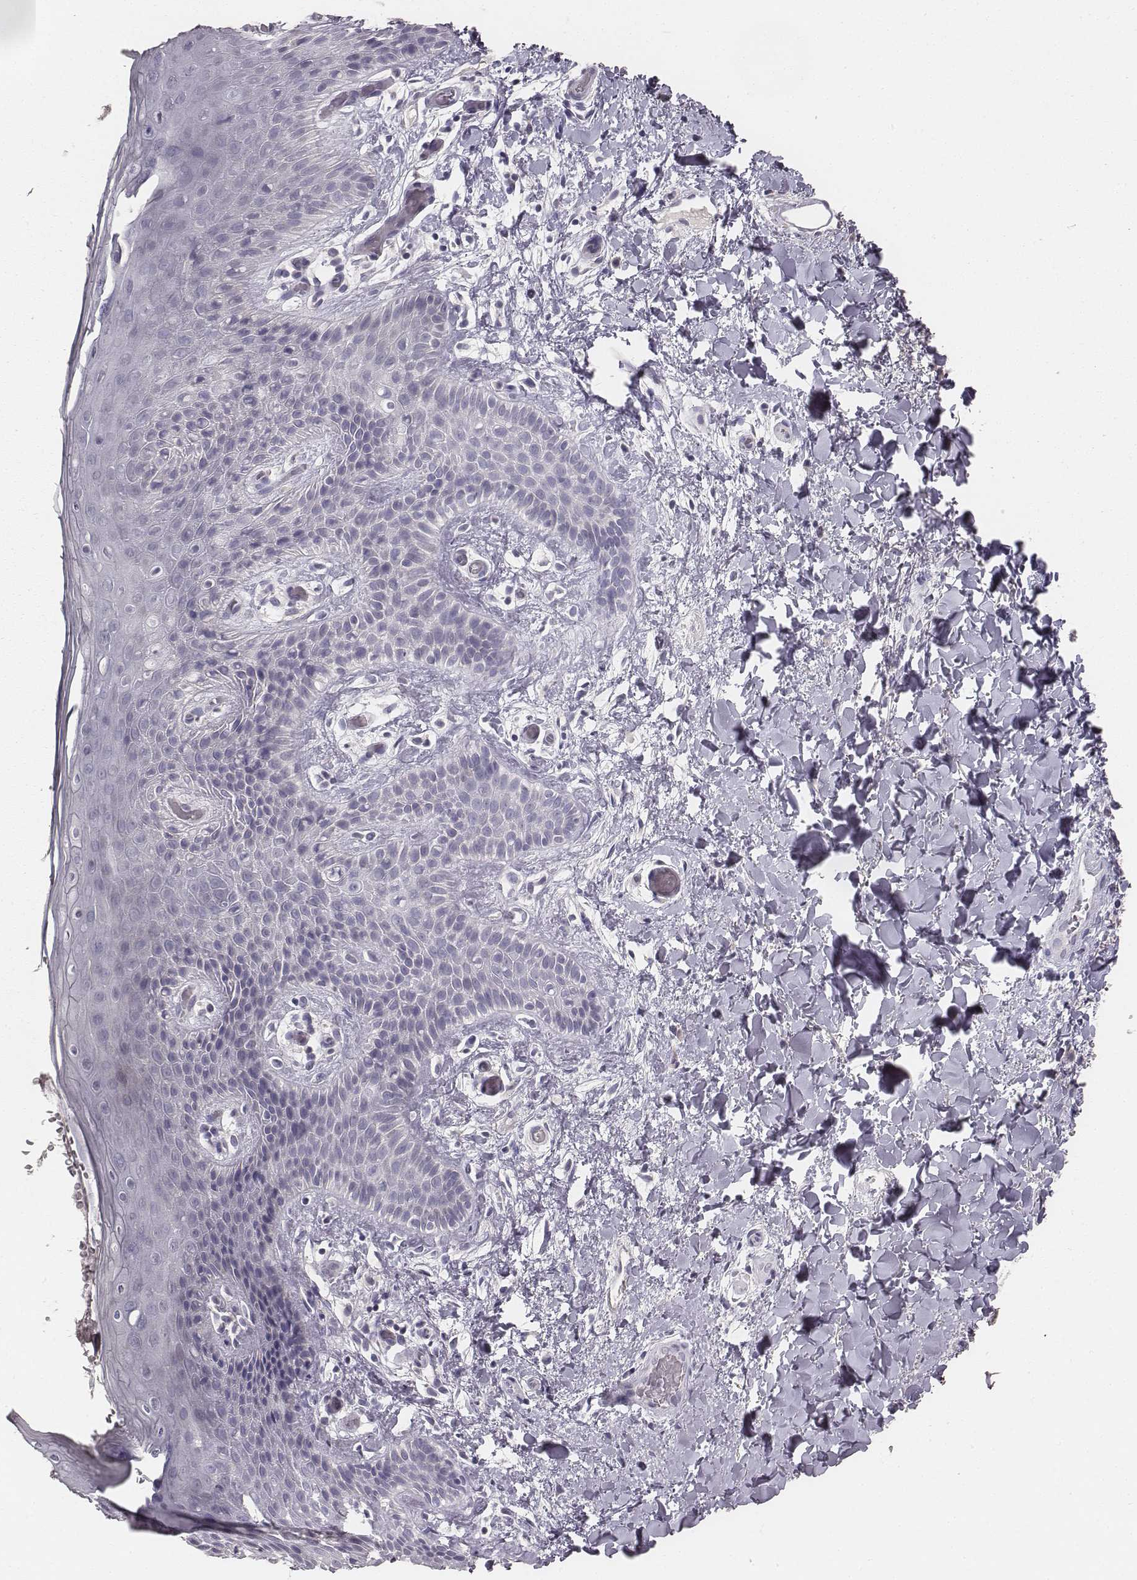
{"staining": {"intensity": "negative", "quantity": "none", "location": "none"}, "tissue": "skin", "cell_type": "Epidermal cells", "image_type": "normal", "snomed": [{"axis": "morphology", "description": "Normal tissue, NOS"}, {"axis": "topography", "description": "Anal"}], "caption": "This is an immunohistochemistry photomicrograph of unremarkable human skin. There is no expression in epidermal cells.", "gene": "MYH6", "patient": {"sex": "male", "age": 36}}